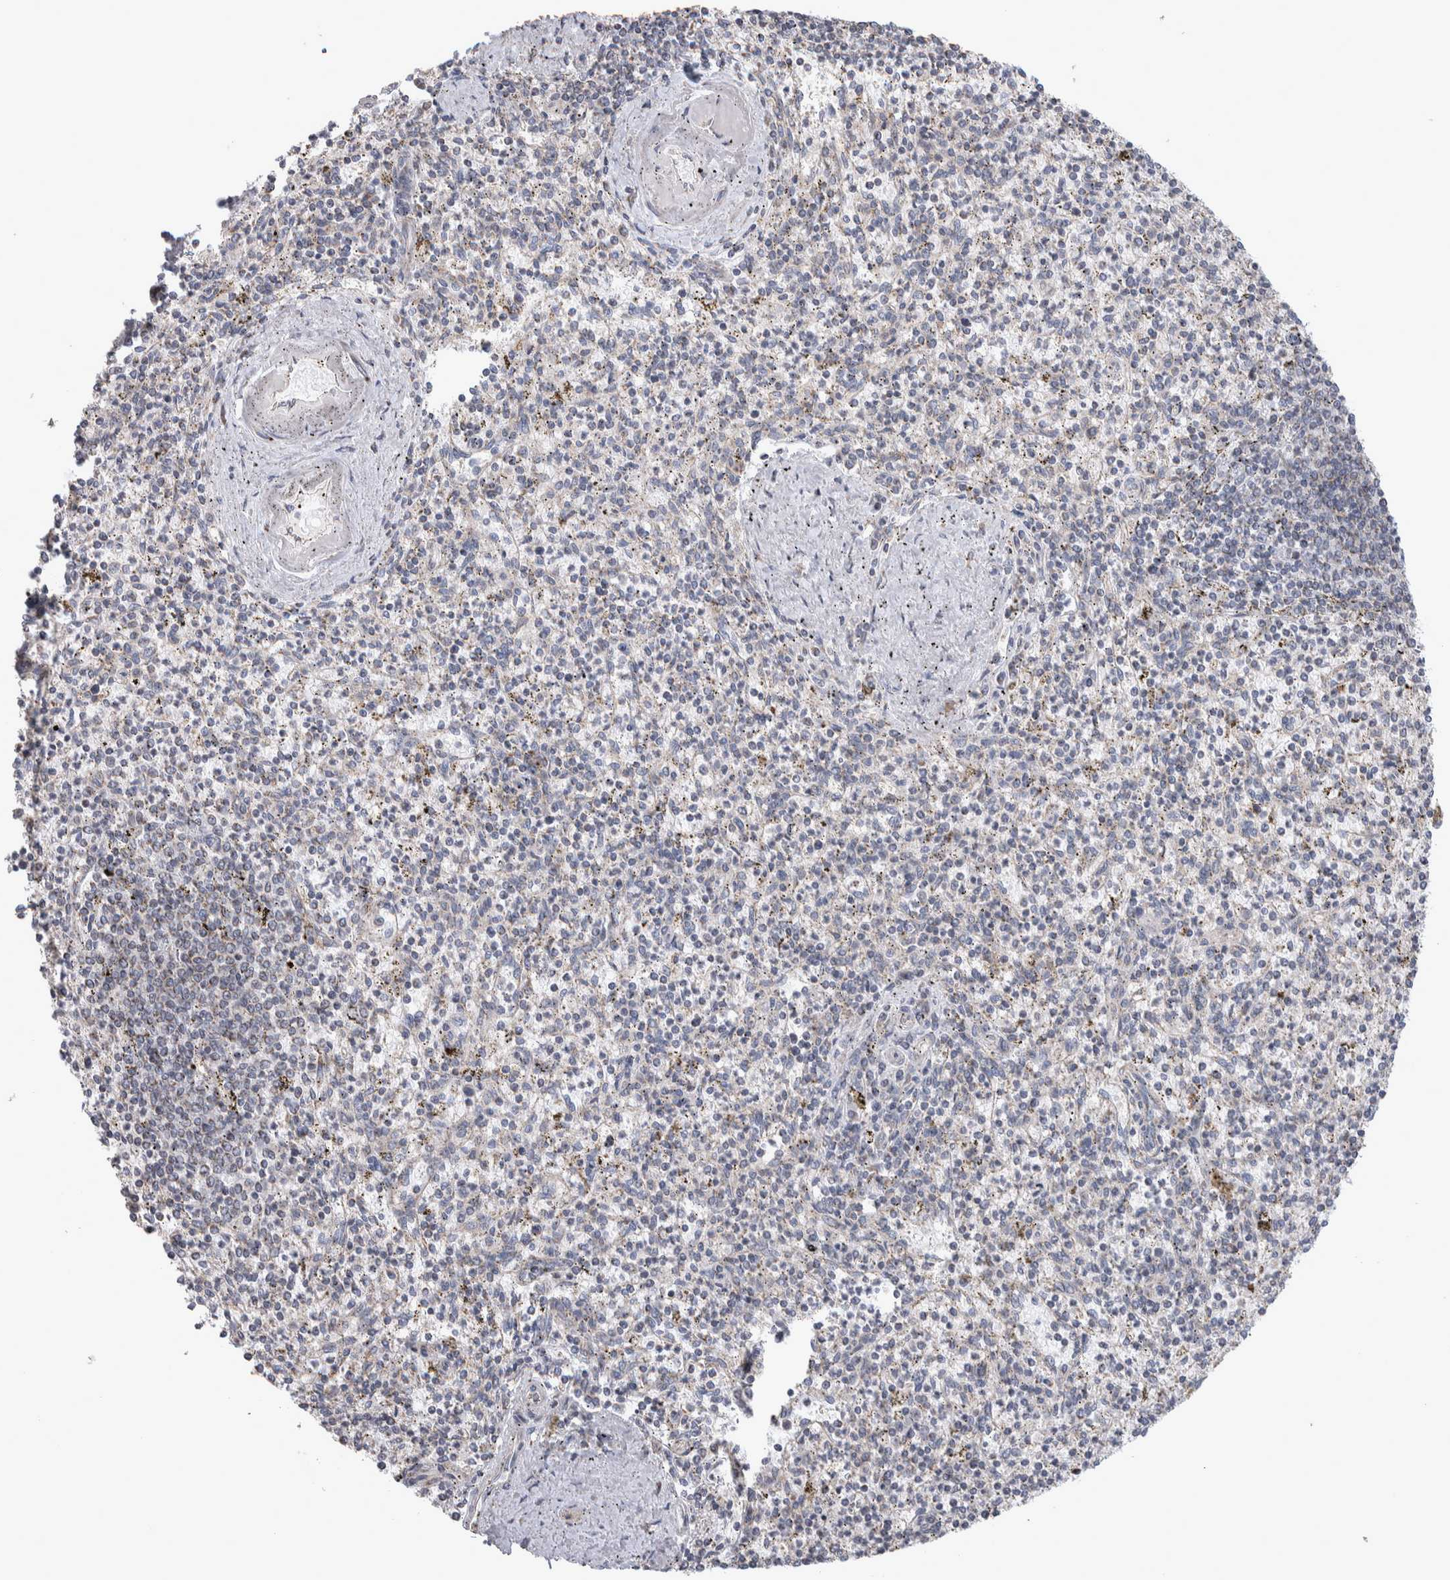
{"staining": {"intensity": "negative", "quantity": "none", "location": "none"}, "tissue": "spleen", "cell_type": "Cells in red pulp", "image_type": "normal", "snomed": [{"axis": "morphology", "description": "Normal tissue, NOS"}, {"axis": "topography", "description": "Spleen"}], "caption": "Immunohistochemistry (IHC) histopathology image of benign human spleen stained for a protein (brown), which demonstrates no staining in cells in red pulp.", "gene": "SCO1", "patient": {"sex": "male", "age": 72}}